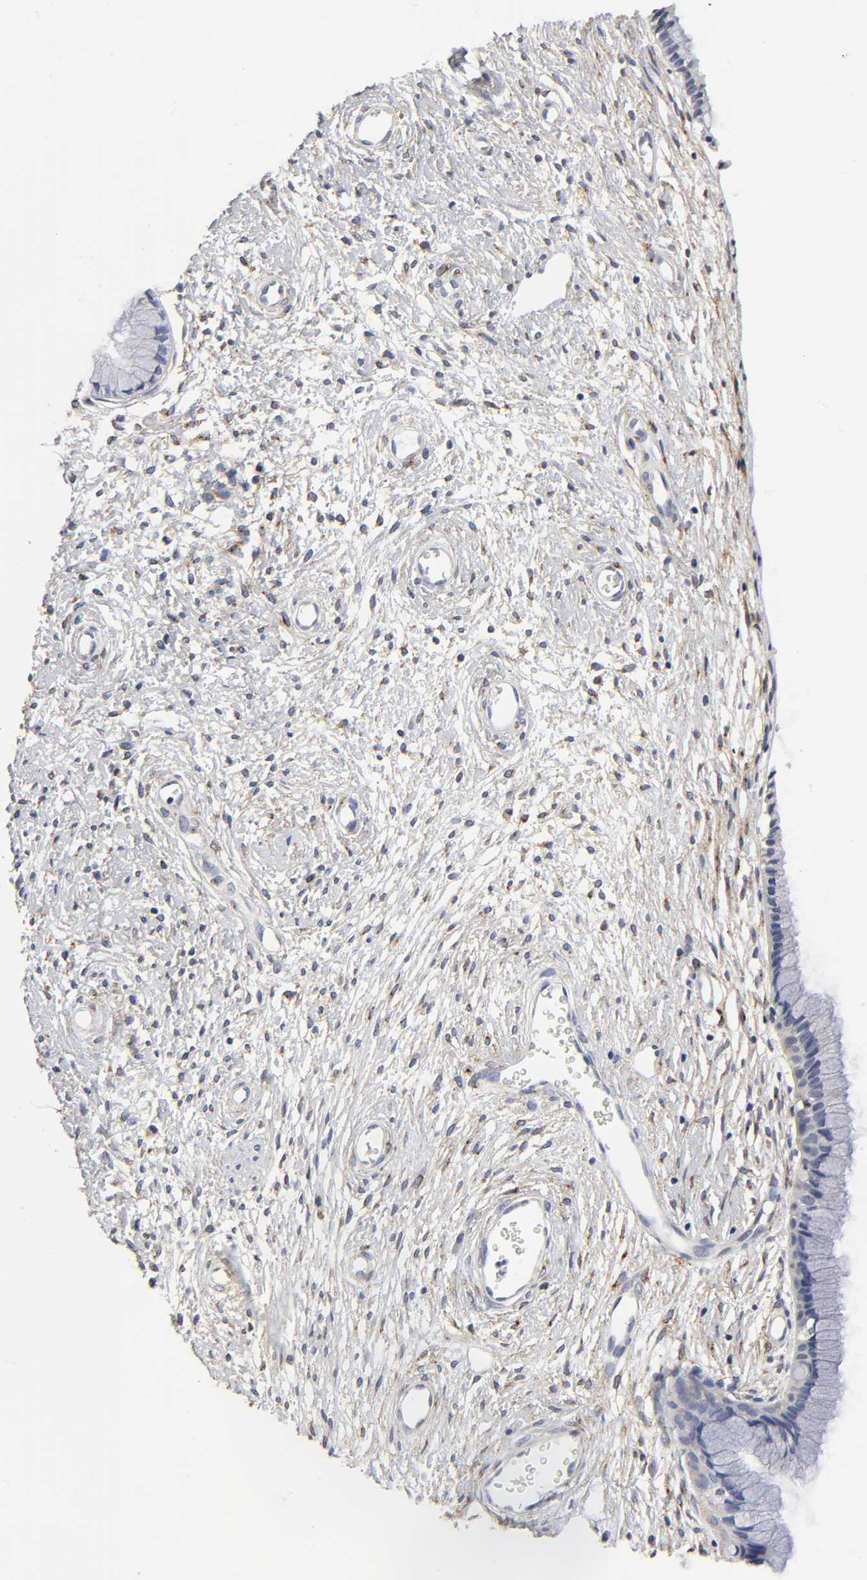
{"staining": {"intensity": "negative", "quantity": "none", "location": "none"}, "tissue": "cervix", "cell_type": "Glandular cells", "image_type": "normal", "snomed": [{"axis": "morphology", "description": "Normal tissue, NOS"}, {"axis": "topography", "description": "Cervix"}], "caption": "This is a image of immunohistochemistry staining of benign cervix, which shows no positivity in glandular cells.", "gene": "LRP1", "patient": {"sex": "female", "age": 39}}